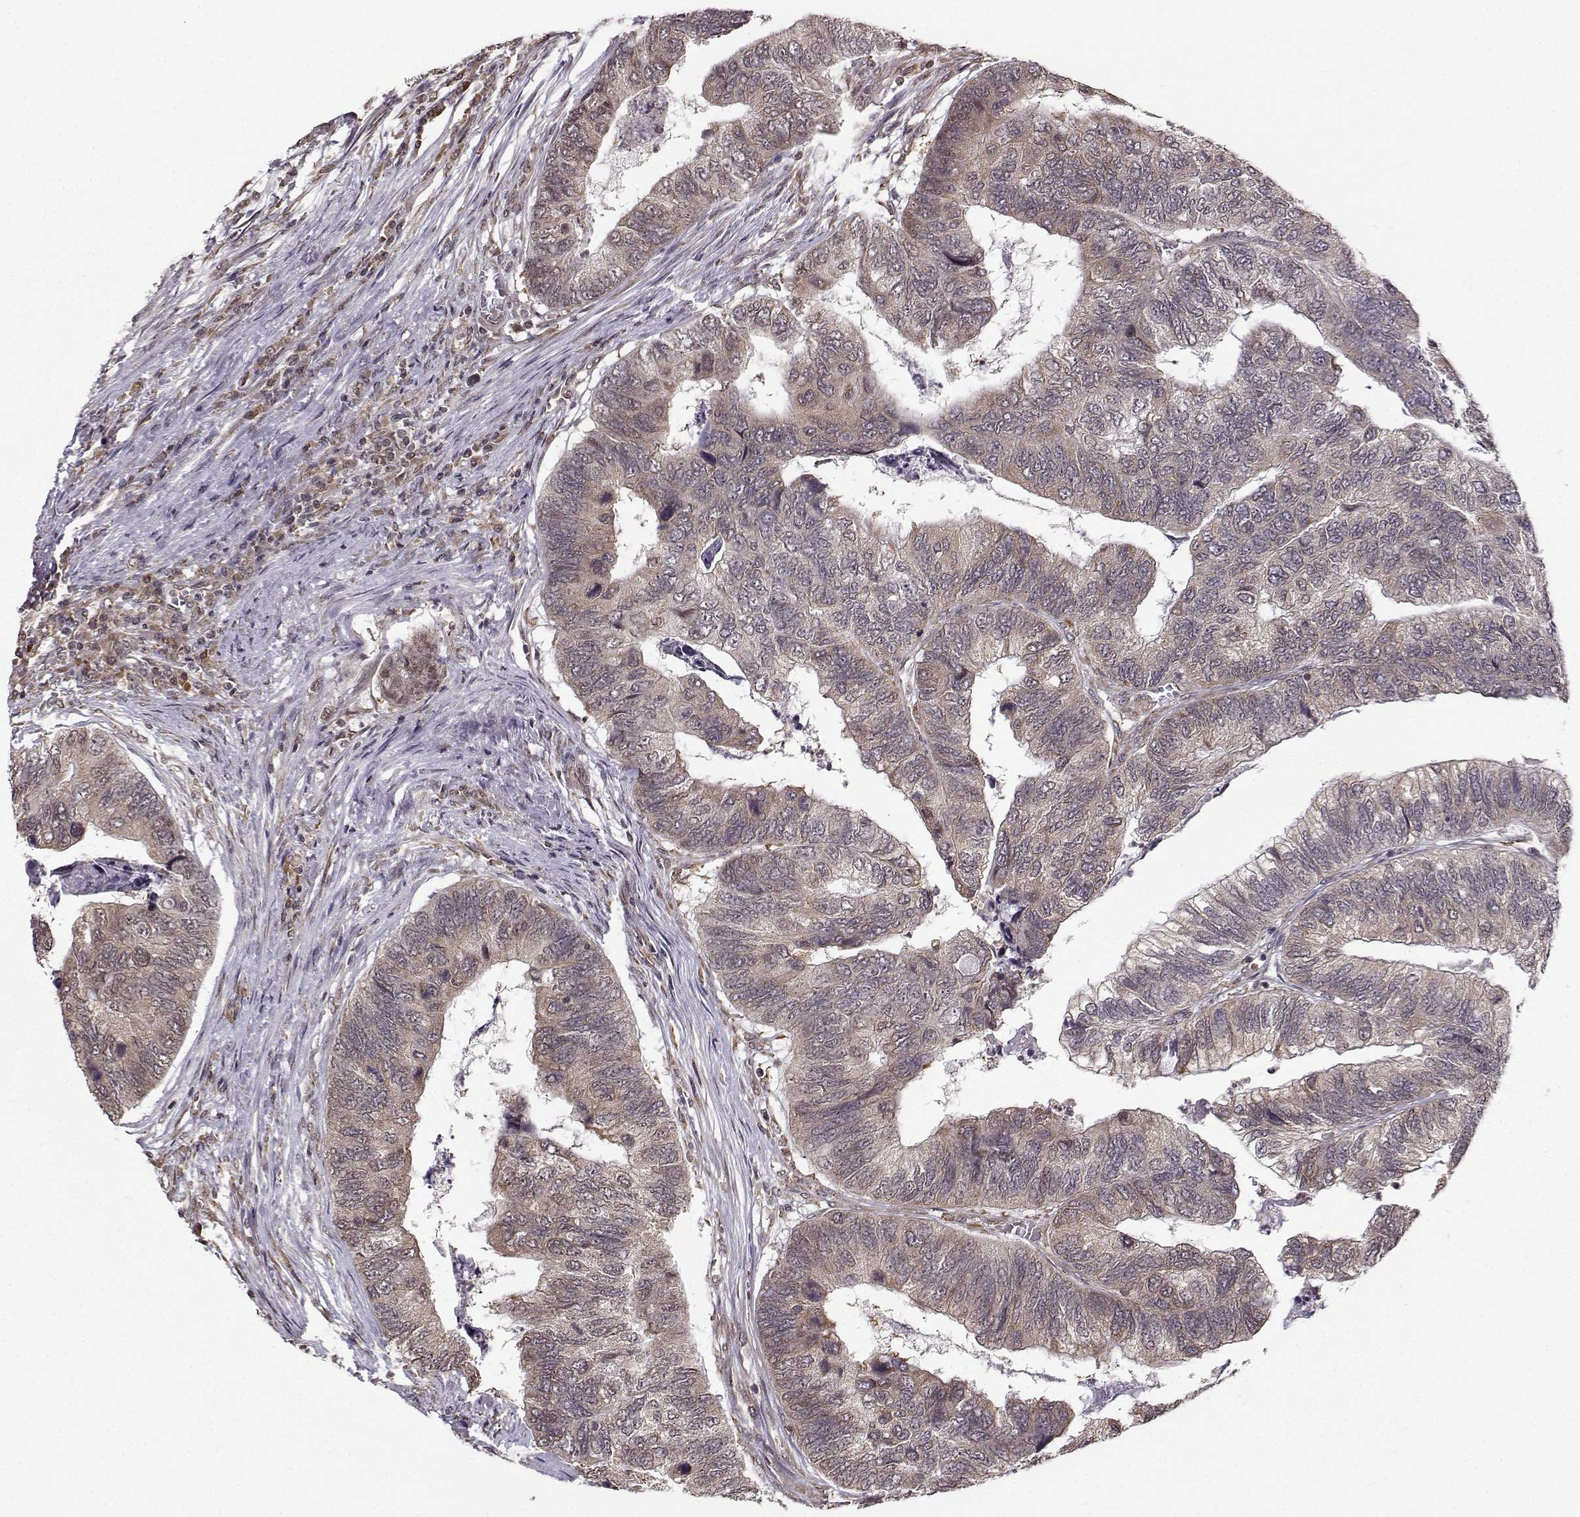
{"staining": {"intensity": "weak", "quantity": "25%-75%", "location": "cytoplasmic/membranous"}, "tissue": "colorectal cancer", "cell_type": "Tumor cells", "image_type": "cancer", "snomed": [{"axis": "morphology", "description": "Adenocarcinoma, NOS"}, {"axis": "topography", "description": "Colon"}], "caption": "Protein expression analysis of colorectal adenocarcinoma exhibits weak cytoplasmic/membranous staining in approximately 25%-75% of tumor cells.", "gene": "EZH1", "patient": {"sex": "female", "age": 67}}